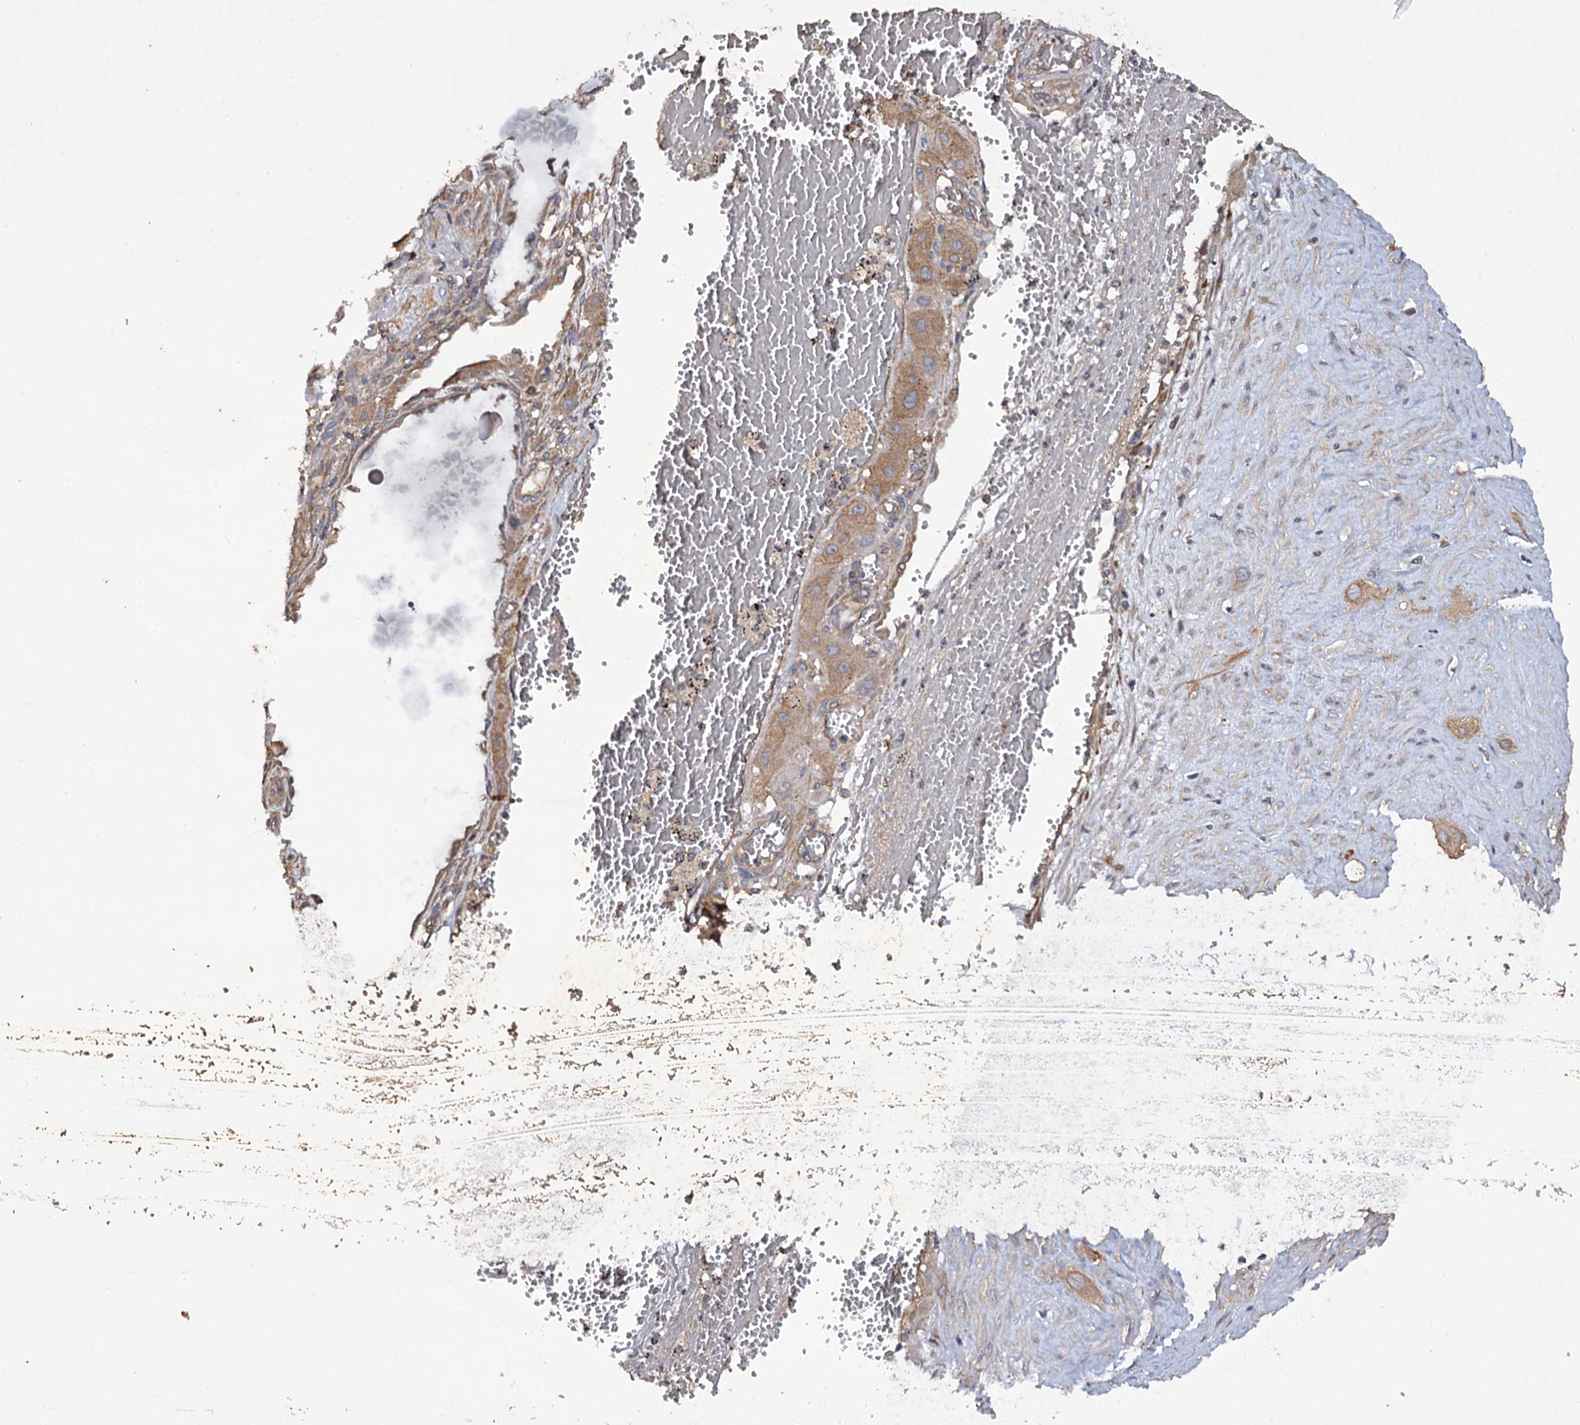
{"staining": {"intensity": "moderate", "quantity": ">75%", "location": "cytoplasmic/membranous"}, "tissue": "cervical cancer", "cell_type": "Tumor cells", "image_type": "cancer", "snomed": [{"axis": "morphology", "description": "Squamous cell carcinoma, NOS"}, {"axis": "topography", "description": "Cervix"}], "caption": "IHC image of neoplastic tissue: human cervical cancer stained using IHC reveals medium levels of moderate protein expression localized specifically in the cytoplasmic/membranous of tumor cells, appearing as a cytoplasmic/membranous brown color.", "gene": "TTC23", "patient": {"sex": "female", "age": 34}}